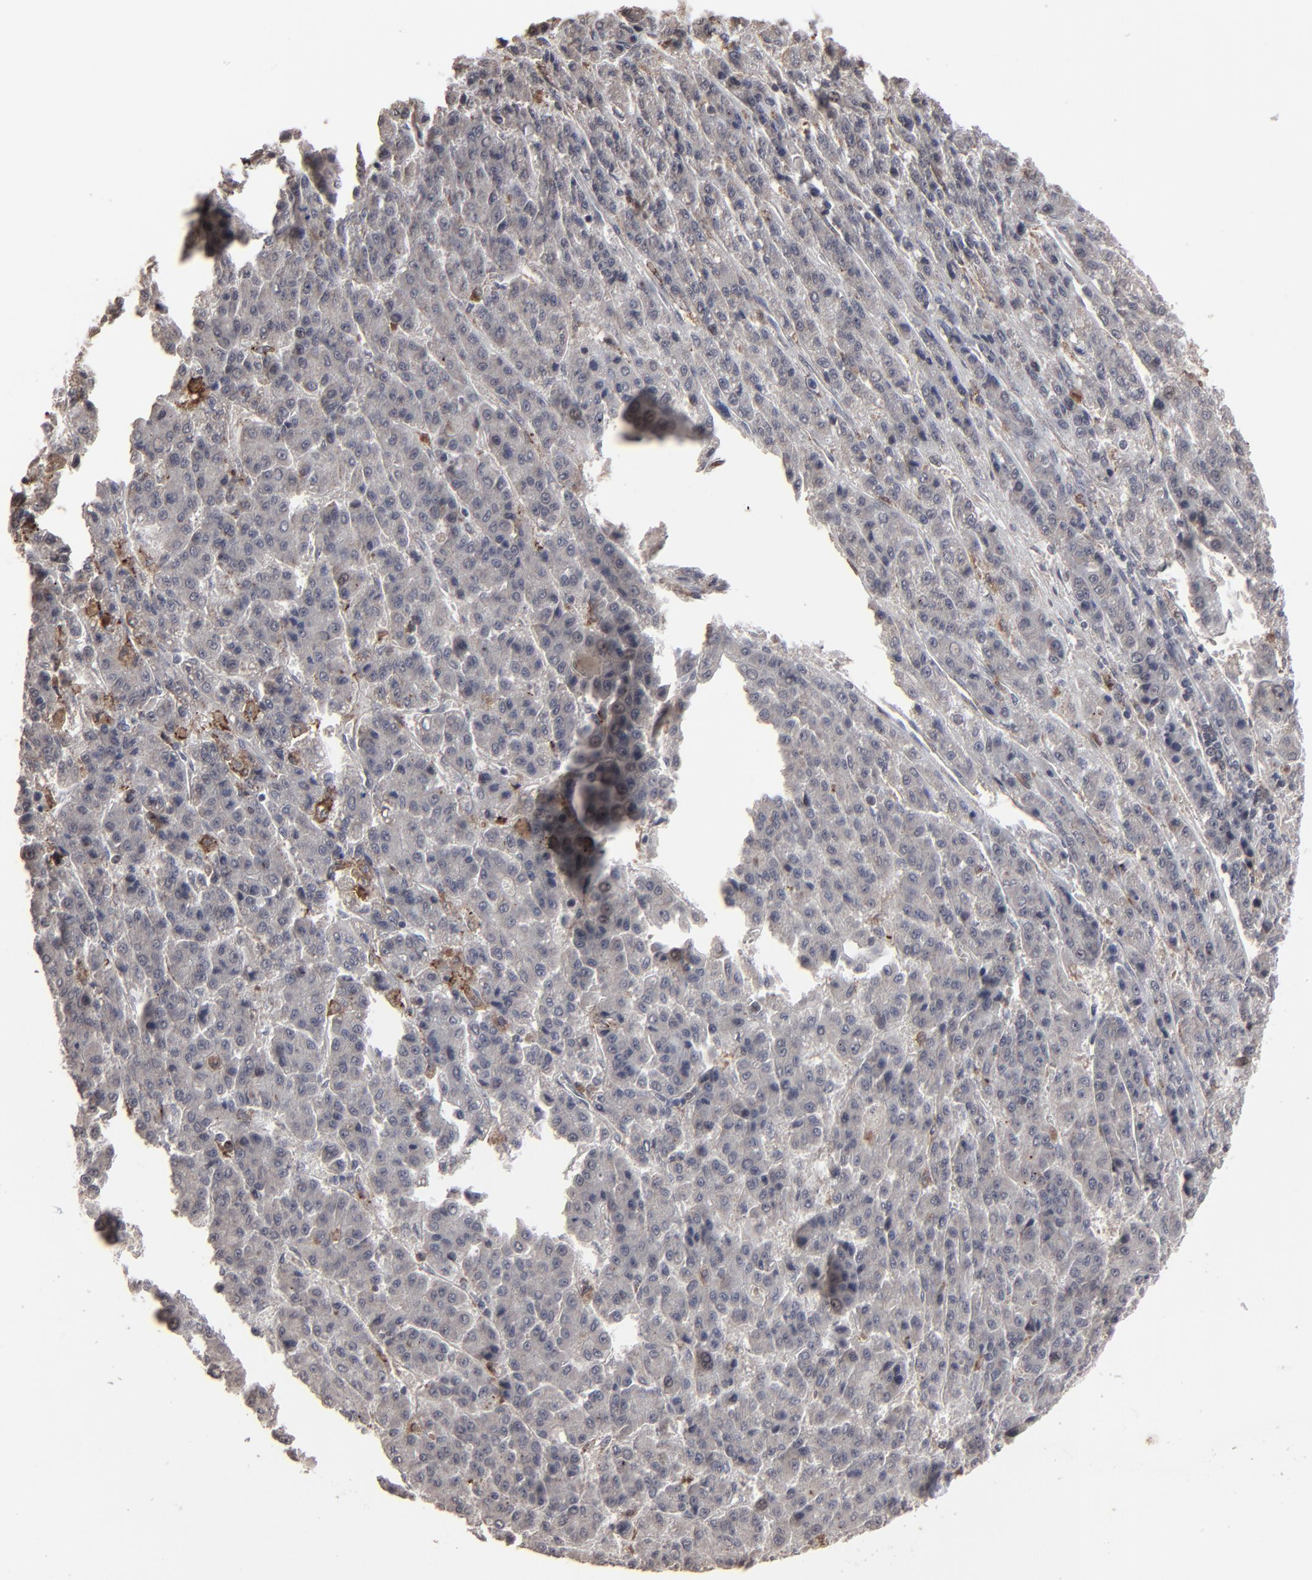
{"staining": {"intensity": "weak", "quantity": ">75%", "location": "cytoplasmic/membranous"}, "tissue": "liver cancer", "cell_type": "Tumor cells", "image_type": "cancer", "snomed": [{"axis": "morphology", "description": "Carcinoma, Hepatocellular, NOS"}, {"axis": "topography", "description": "Liver"}], "caption": "Liver hepatocellular carcinoma stained with IHC displays weak cytoplasmic/membranous staining in approximately >75% of tumor cells.", "gene": "SLC22A17", "patient": {"sex": "male", "age": 70}}